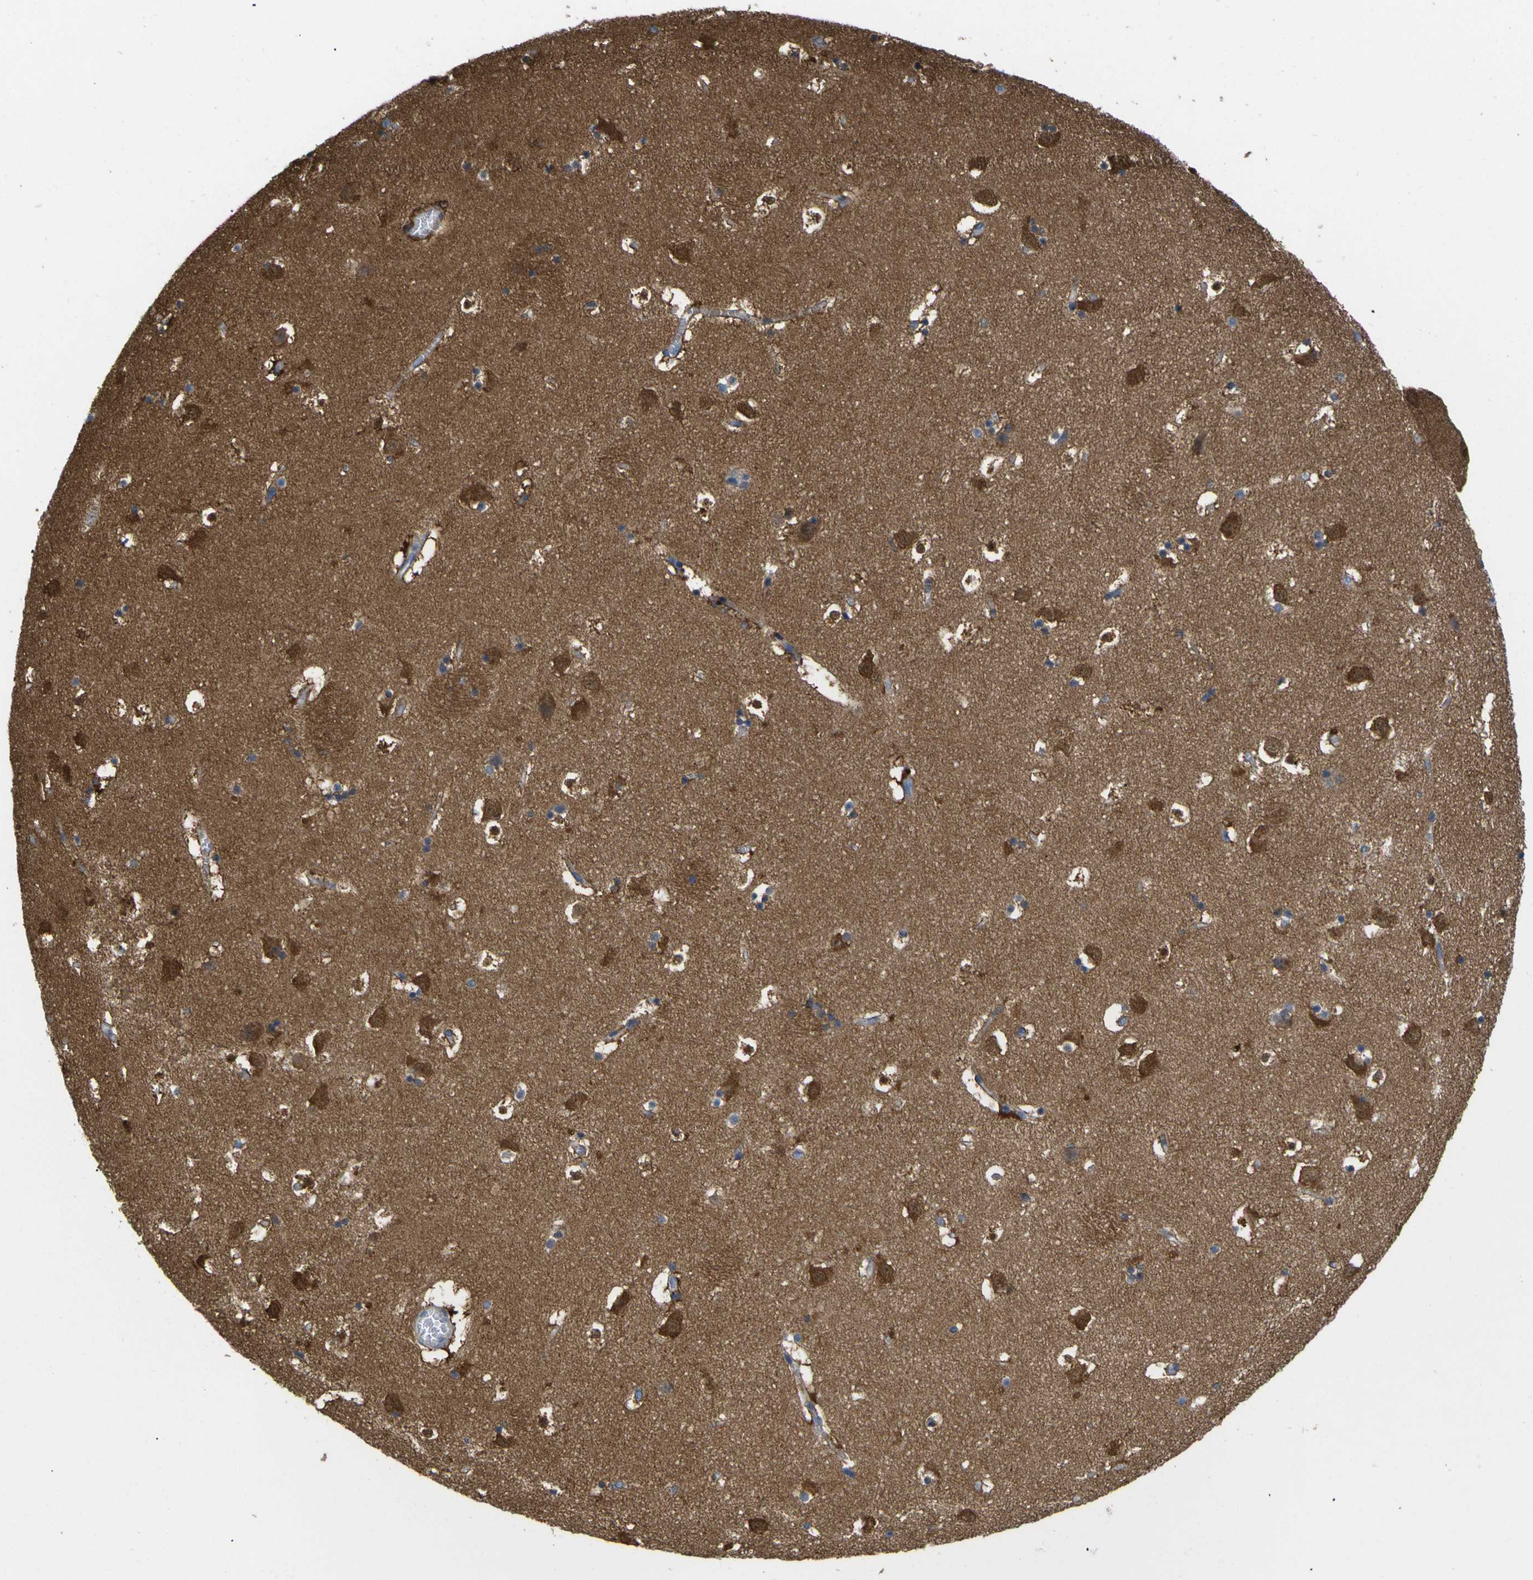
{"staining": {"intensity": "moderate", "quantity": "25%-75%", "location": "cytoplasmic/membranous"}, "tissue": "caudate", "cell_type": "Glial cells", "image_type": "normal", "snomed": [{"axis": "morphology", "description": "Normal tissue, NOS"}, {"axis": "topography", "description": "Lateral ventricle wall"}], "caption": "Brown immunohistochemical staining in normal caudate shows moderate cytoplasmic/membranous expression in about 25%-75% of glial cells.", "gene": "PEBP1", "patient": {"sex": "male", "age": 45}}